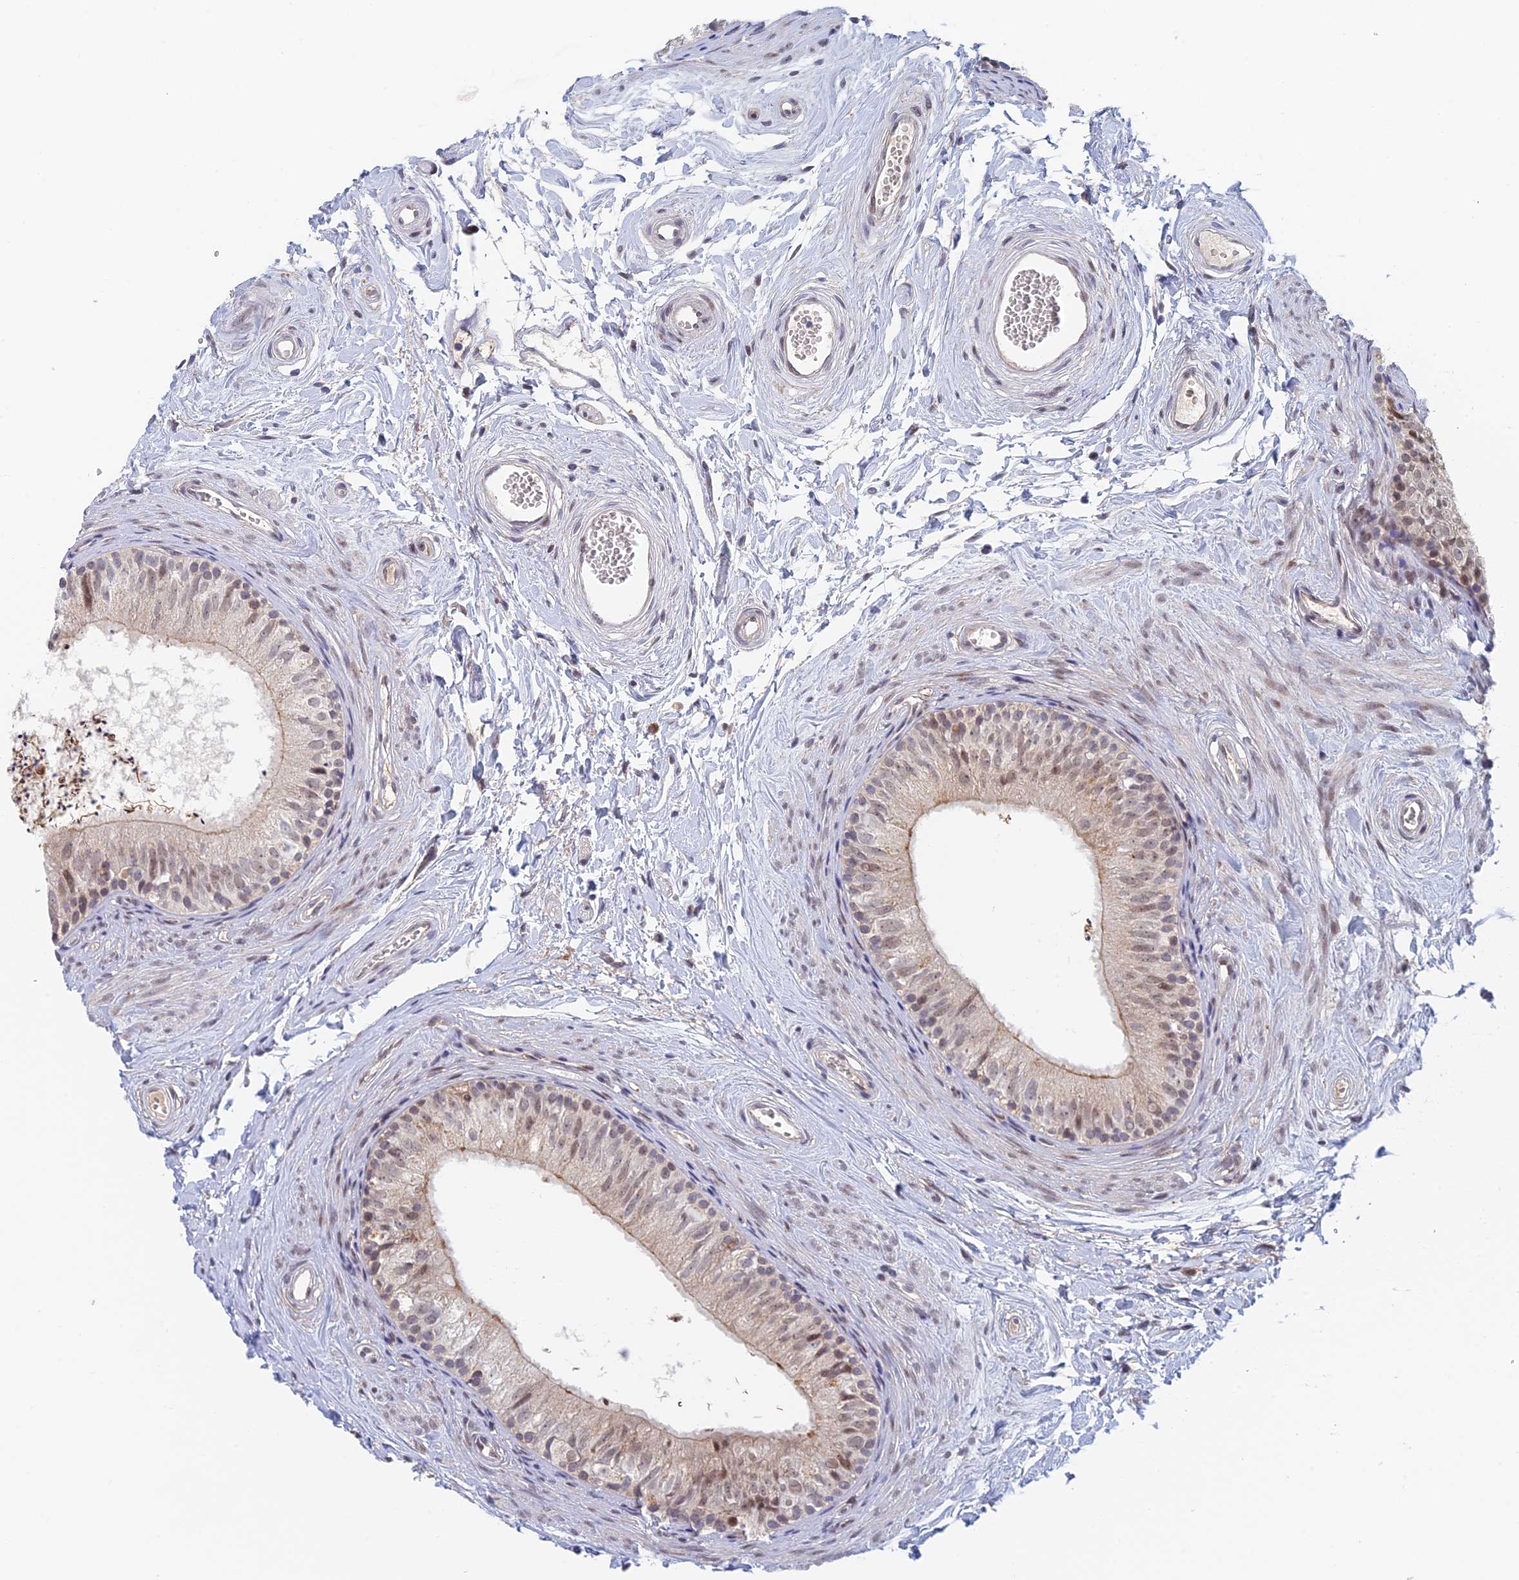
{"staining": {"intensity": "weak", "quantity": "<25%", "location": "nuclear"}, "tissue": "epididymis", "cell_type": "Glandular cells", "image_type": "normal", "snomed": [{"axis": "morphology", "description": "Normal tissue, NOS"}, {"axis": "topography", "description": "Epididymis"}], "caption": "This micrograph is of unremarkable epididymis stained with immunohistochemistry (IHC) to label a protein in brown with the nuclei are counter-stained blue. There is no staining in glandular cells.", "gene": "ZUP1", "patient": {"sex": "male", "age": 56}}